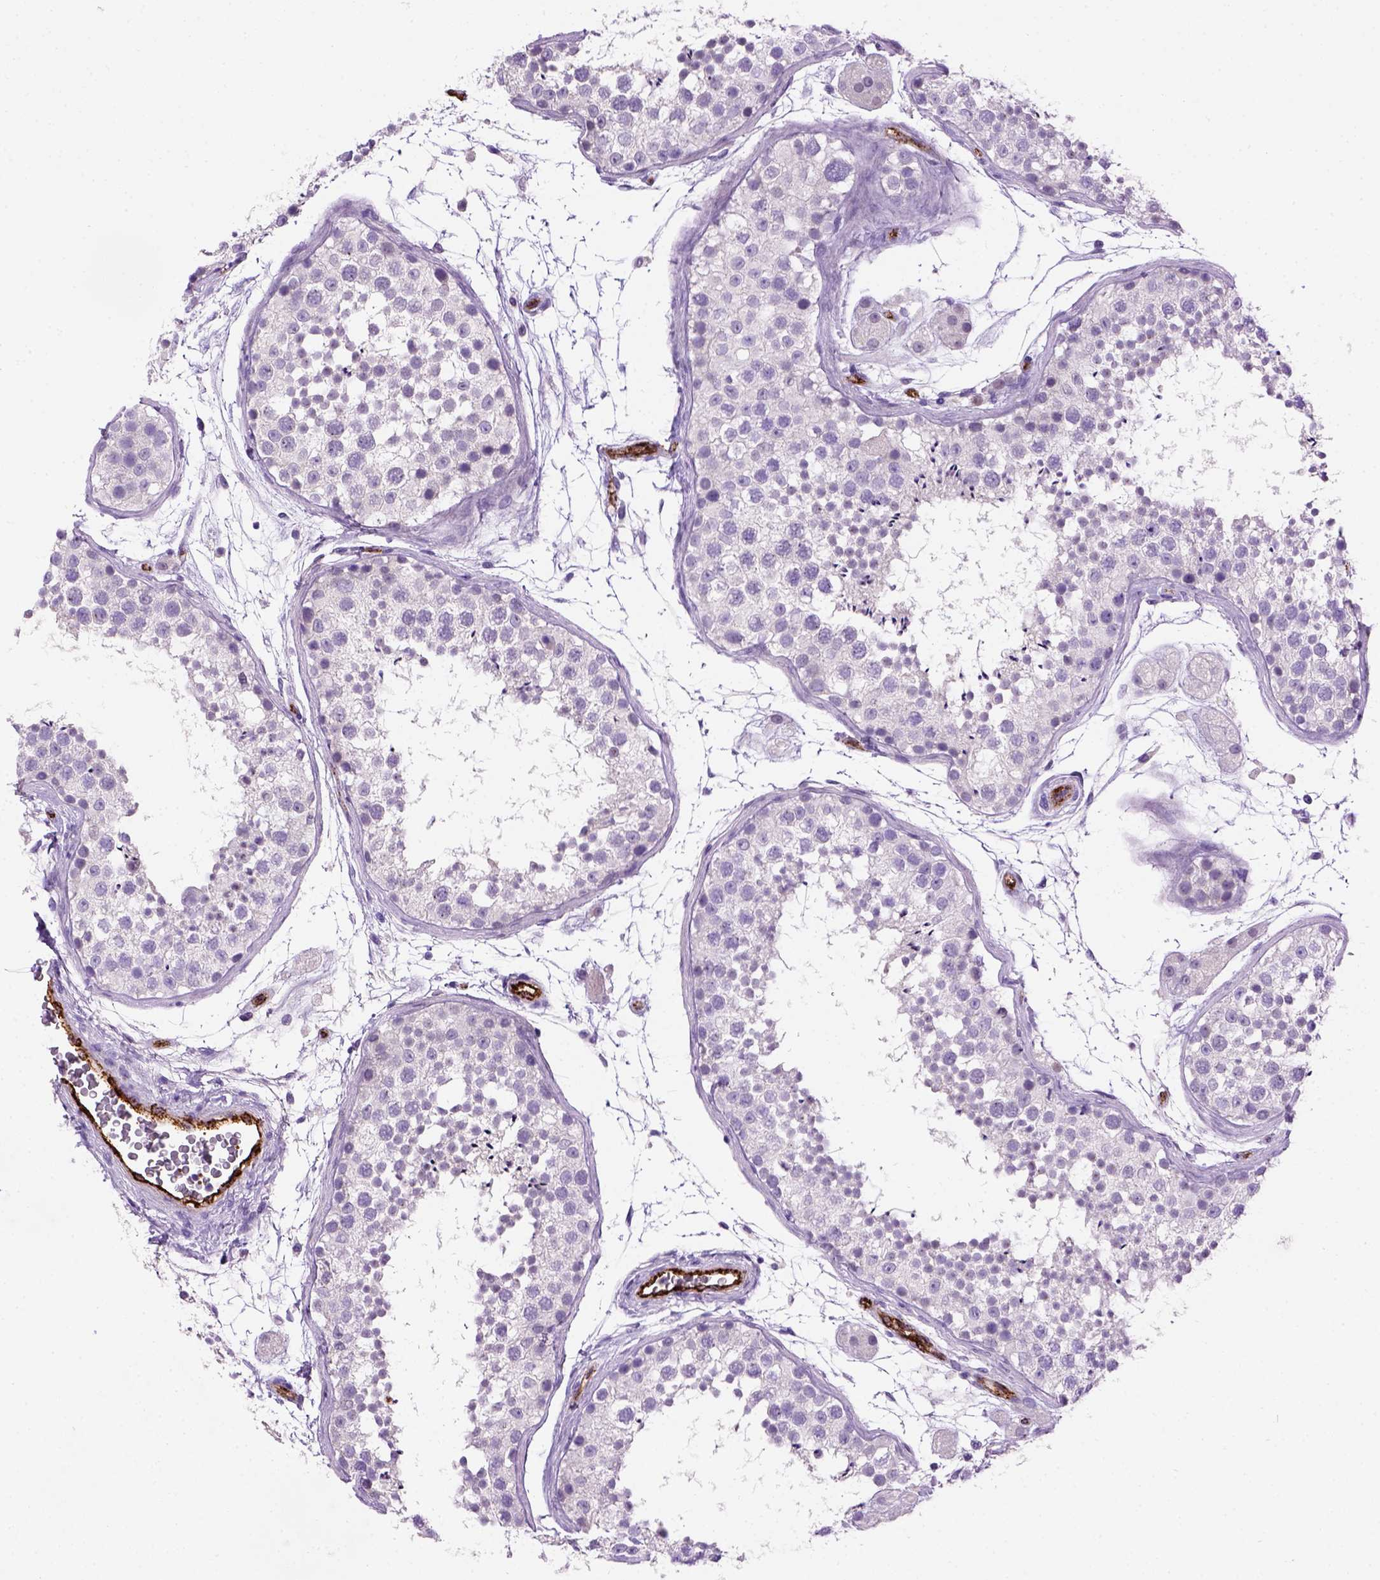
{"staining": {"intensity": "negative", "quantity": "none", "location": "none"}, "tissue": "testis", "cell_type": "Cells in seminiferous ducts", "image_type": "normal", "snomed": [{"axis": "morphology", "description": "Normal tissue, NOS"}, {"axis": "topography", "description": "Testis"}], "caption": "This image is of normal testis stained with IHC to label a protein in brown with the nuclei are counter-stained blue. There is no expression in cells in seminiferous ducts.", "gene": "VWF", "patient": {"sex": "male", "age": 41}}